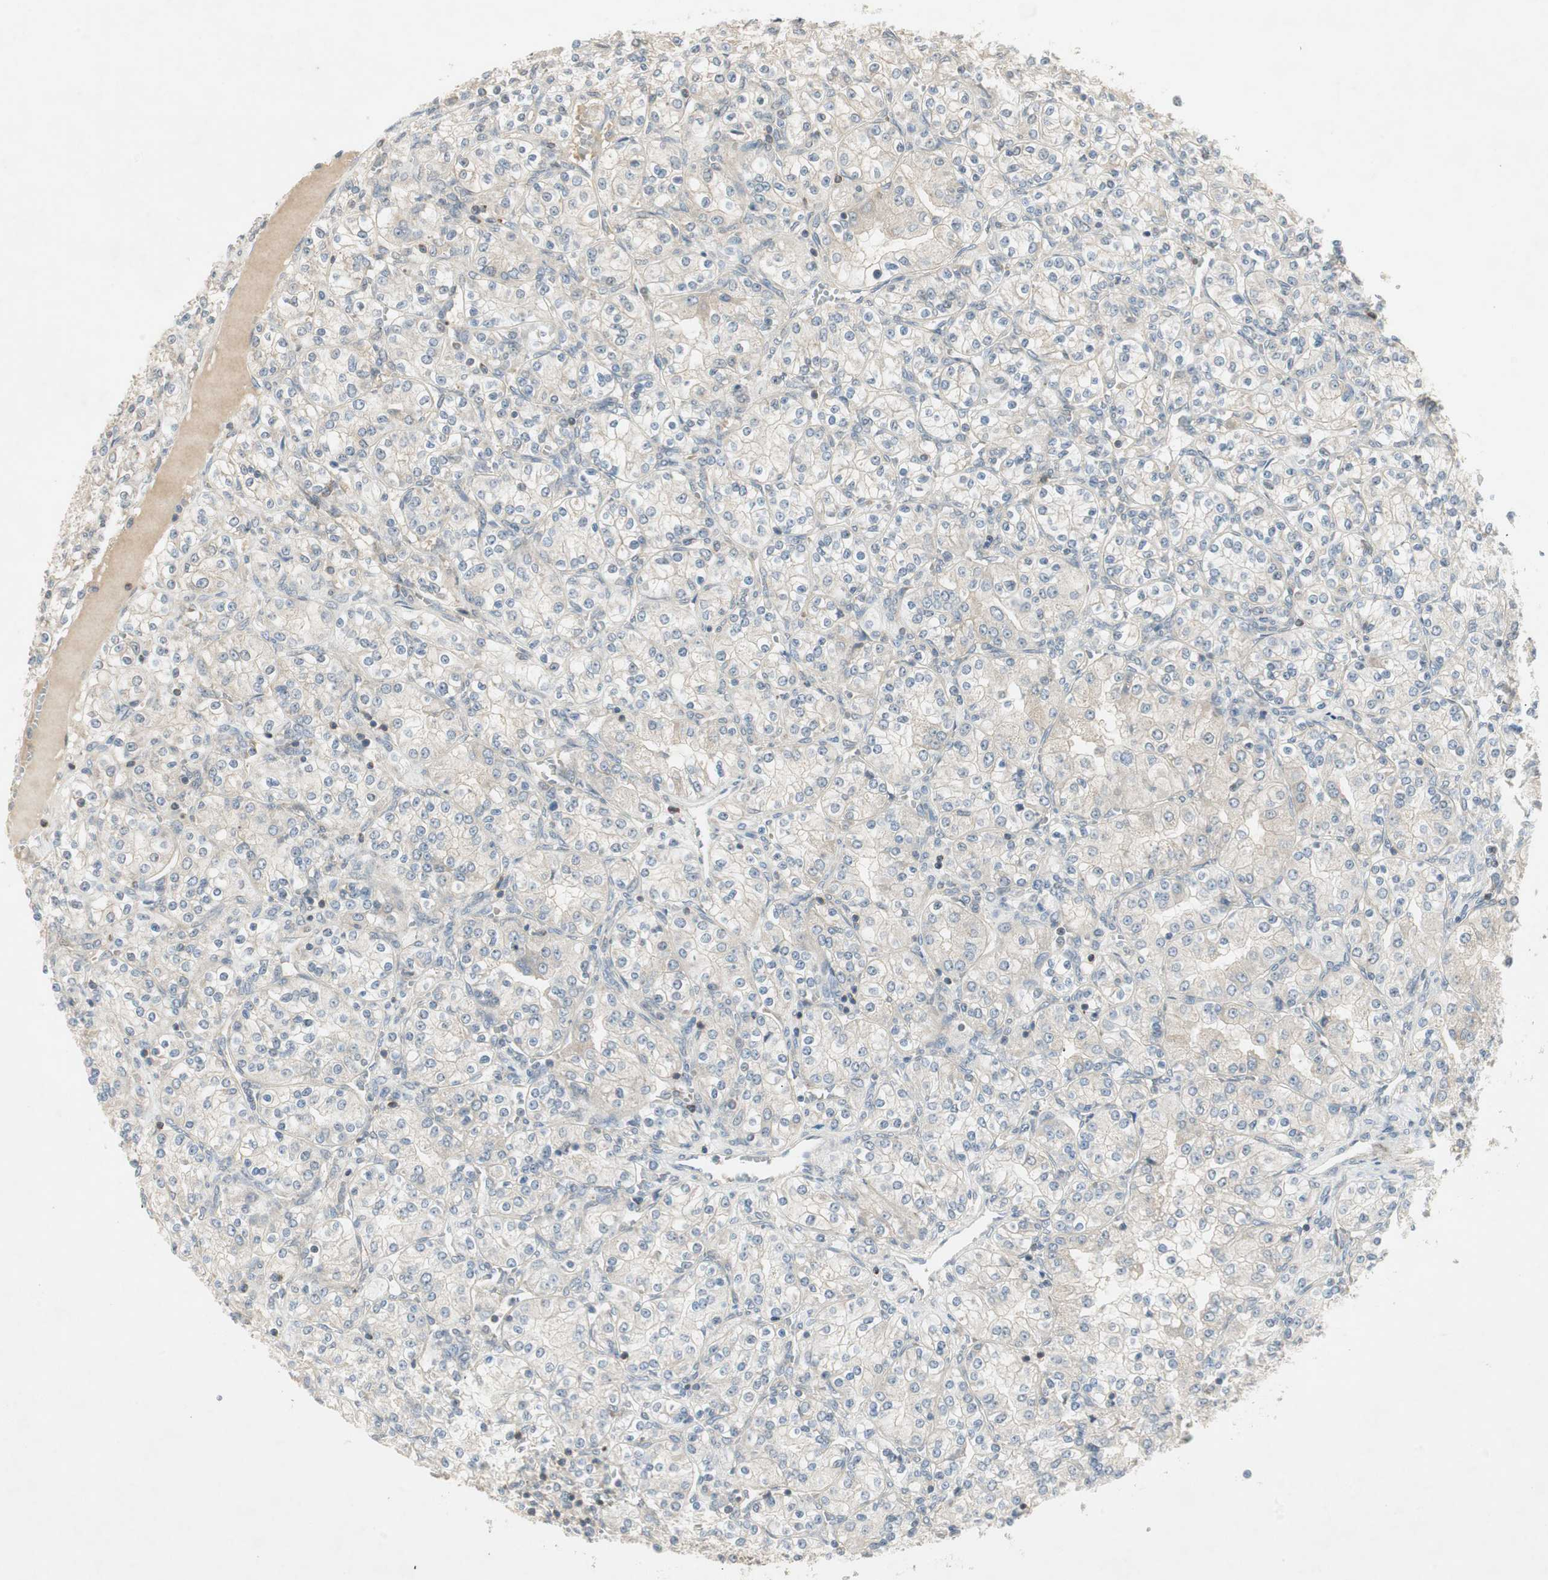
{"staining": {"intensity": "negative", "quantity": "none", "location": "none"}, "tissue": "renal cancer", "cell_type": "Tumor cells", "image_type": "cancer", "snomed": [{"axis": "morphology", "description": "Adenocarcinoma, NOS"}, {"axis": "topography", "description": "Kidney"}], "caption": "Micrograph shows no protein positivity in tumor cells of adenocarcinoma (renal) tissue.", "gene": "USP2", "patient": {"sex": "male", "age": 77}}